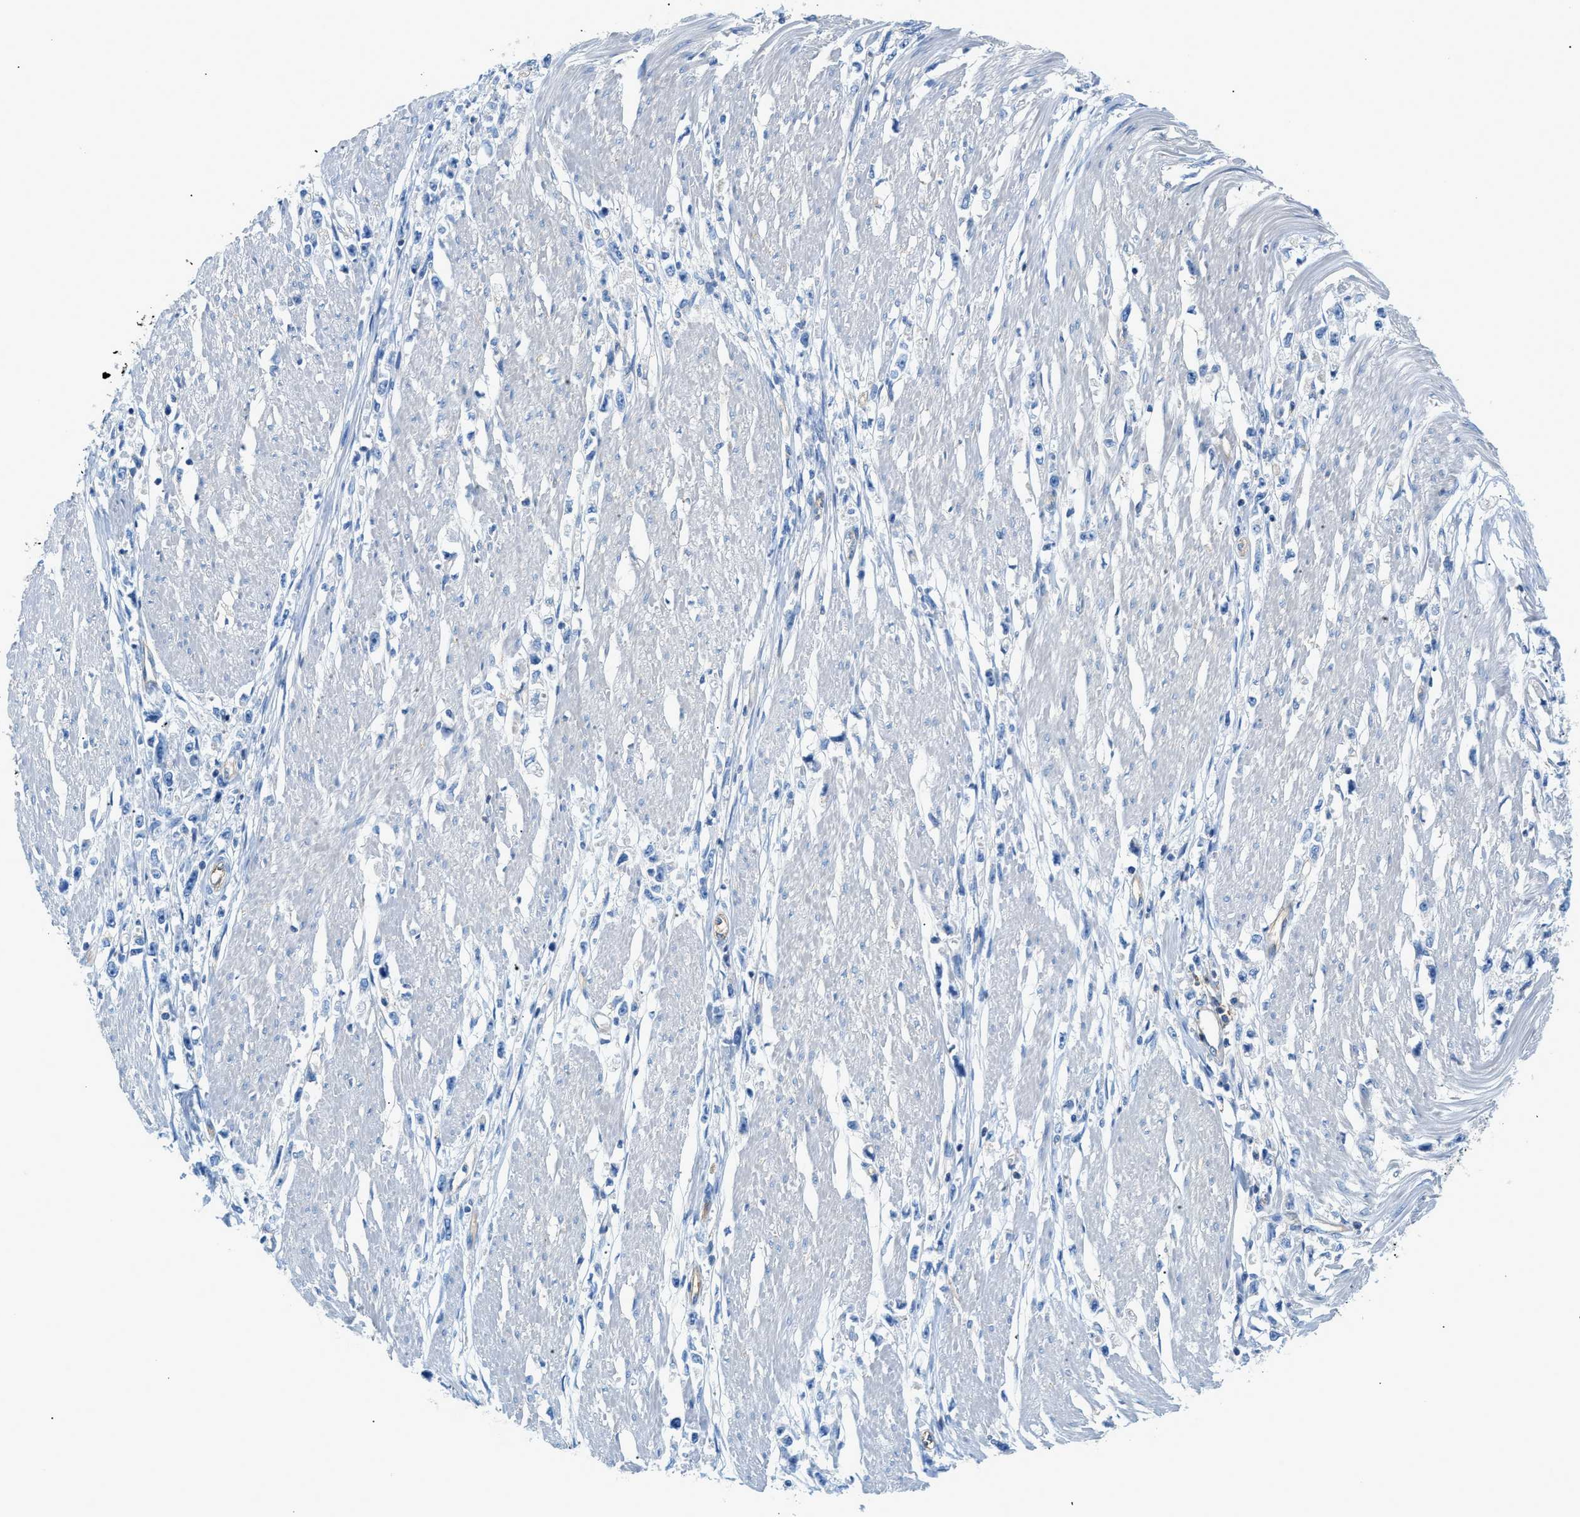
{"staining": {"intensity": "negative", "quantity": "none", "location": "none"}, "tissue": "stomach cancer", "cell_type": "Tumor cells", "image_type": "cancer", "snomed": [{"axis": "morphology", "description": "Adenocarcinoma, NOS"}, {"axis": "topography", "description": "Stomach"}], "caption": "This is a image of IHC staining of stomach adenocarcinoma, which shows no positivity in tumor cells.", "gene": "ORAI1", "patient": {"sex": "female", "age": 59}}